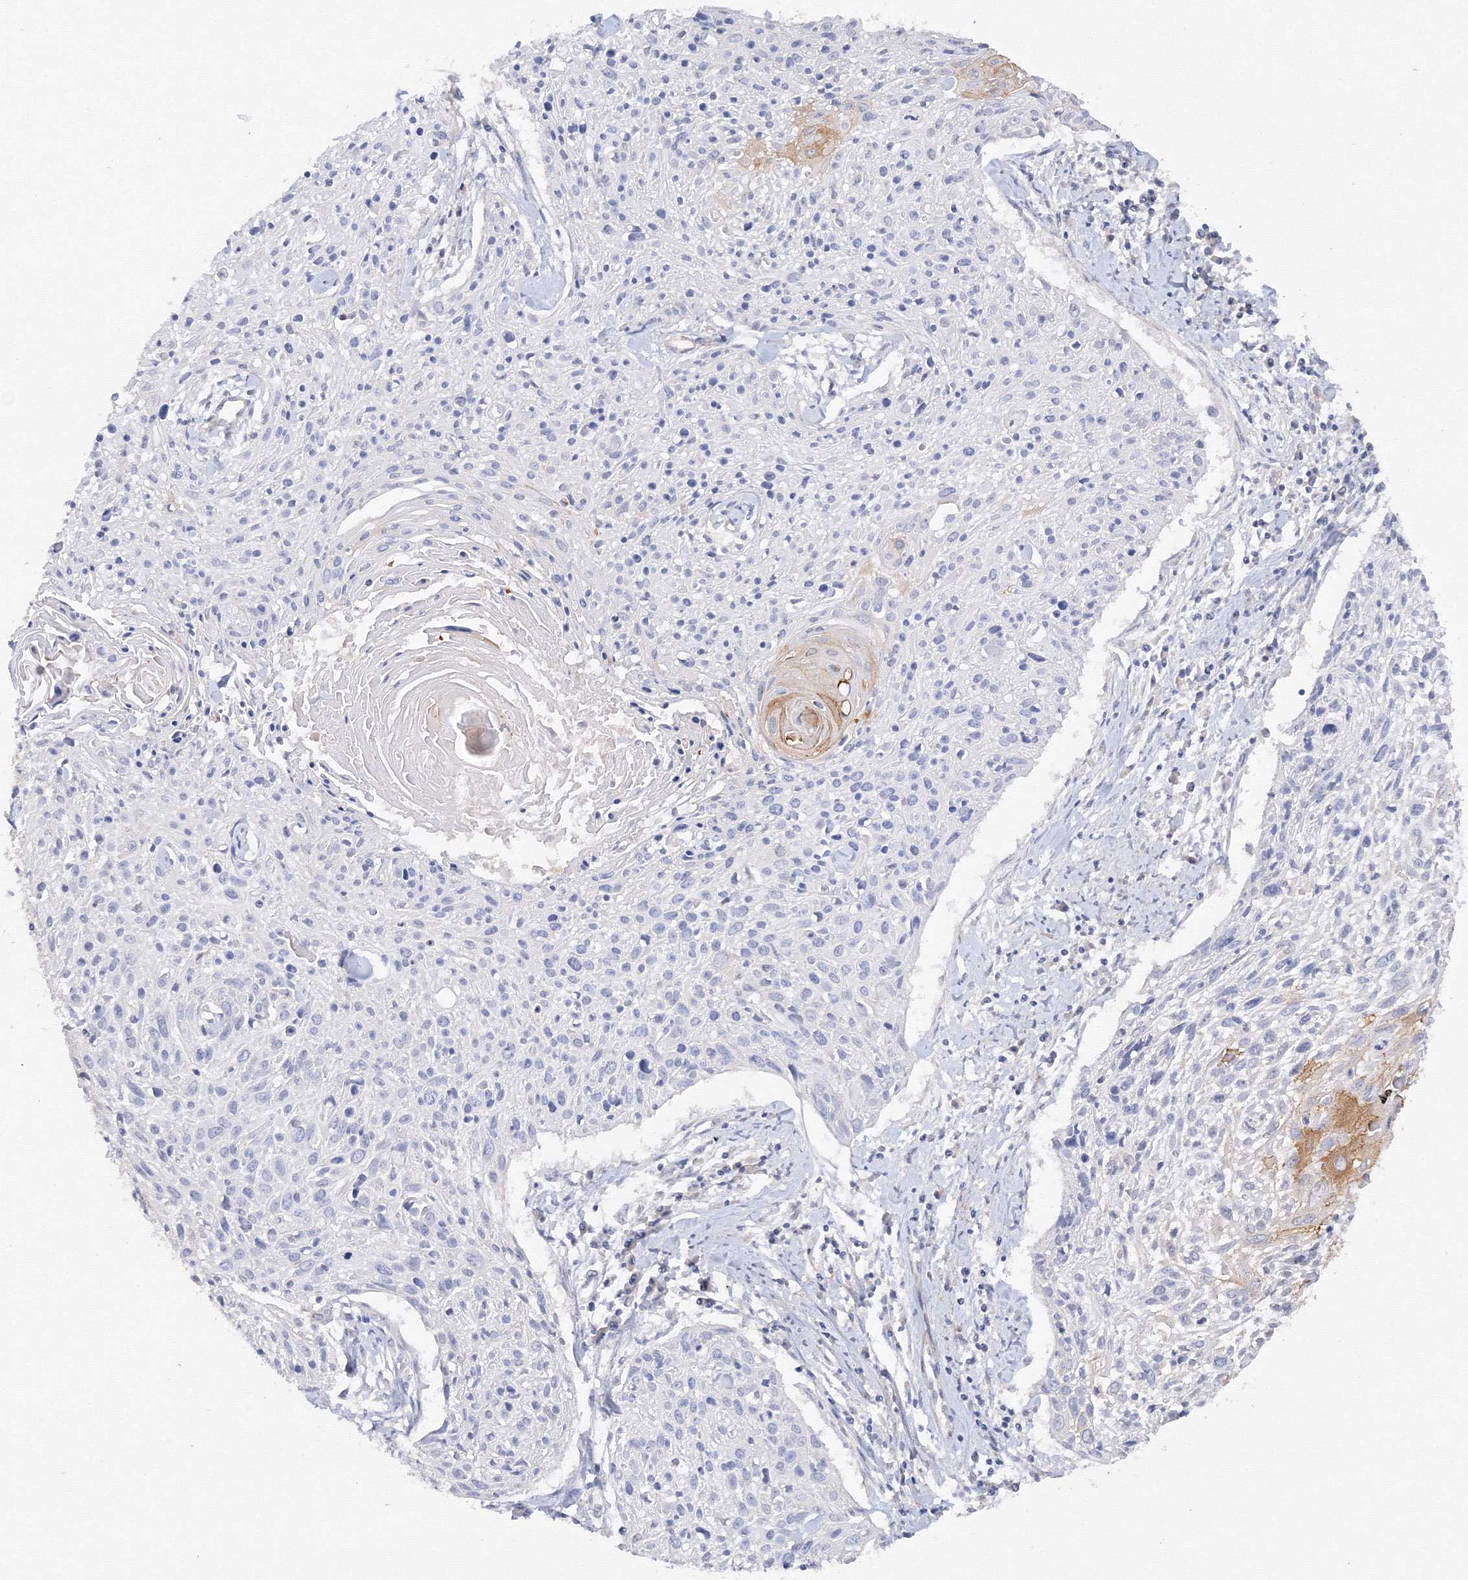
{"staining": {"intensity": "weak", "quantity": "<25%", "location": "cytoplasmic/membranous"}, "tissue": "cervical cancer", "cell_type": "Tumor cells", "image_type": "cancer", "snomed": [{"axis": "morphology", "description": "Squamous cell carcinoma, NOS"}, {"axis": "topography", "description": "Cervix"}], "caption": "DAB immunohistochemical staining of cervical cancer (squamous cell carcinoma) displays no significant positivity in tumor cells.", "gene": "DIS3L2", "patient": {"sex": "female", "age": 51}}